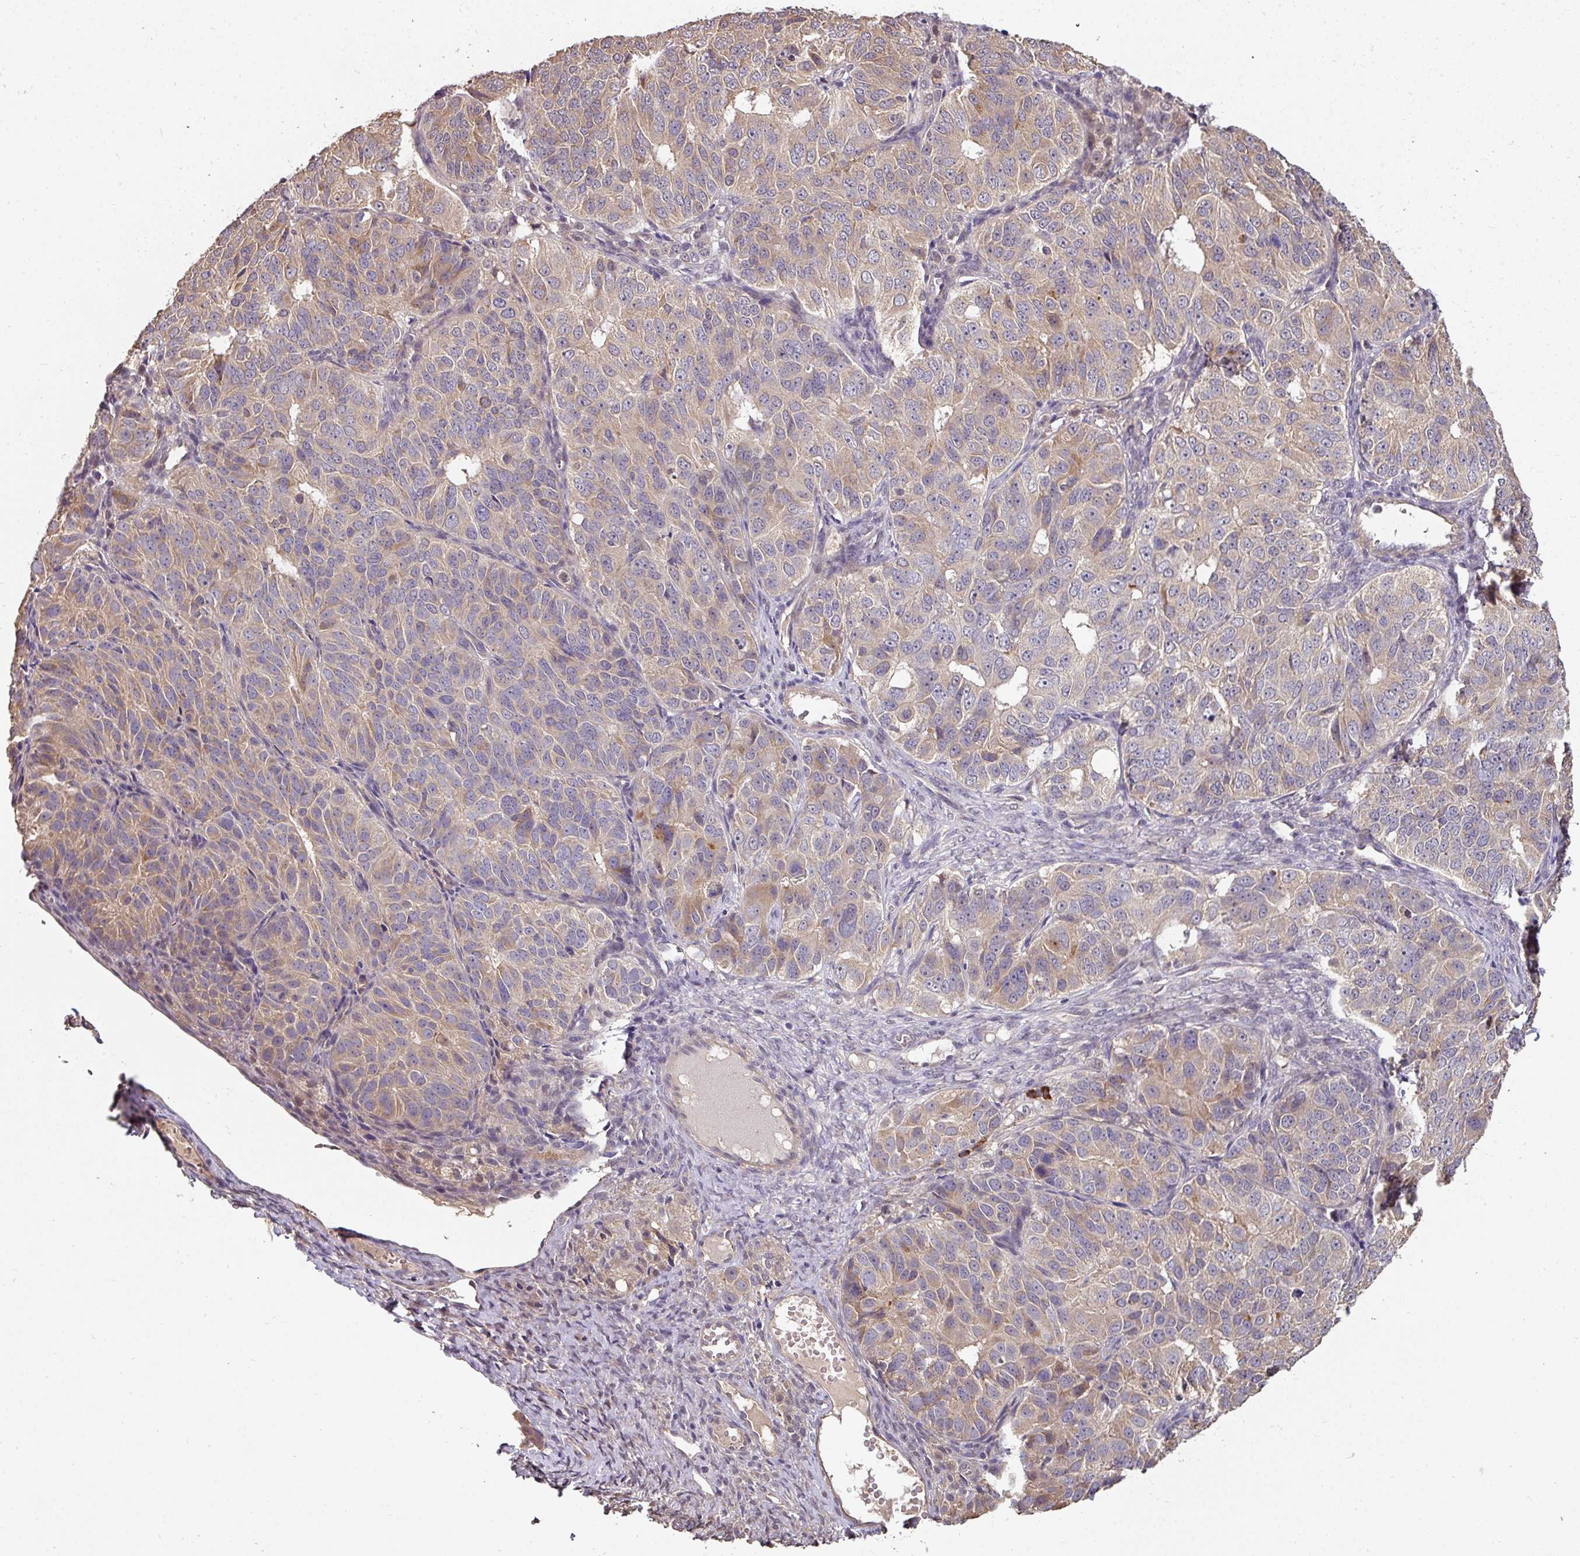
{"staining": {"intensity": "weak", "quantity": "25%-75%", "location": "cytoplasmic/membranous"}, "tissue": "ovarian cancer", "cell_type": "Tumor cells", "image_type": "cancer", "snomed": [{"axis": "morphology", "description": "Carcinoma, endometroid"}, {"axis": "topography", "description": "Ovary"}], "caption": "There is low levels of weak cytoplasmic/membranous expression in tumor cells of ovarian cancer, as demonstrated by immunohistochemical staining (brown color).", "gene": "ACVR2B", "patient": {"sex": "female", "age": 51}}